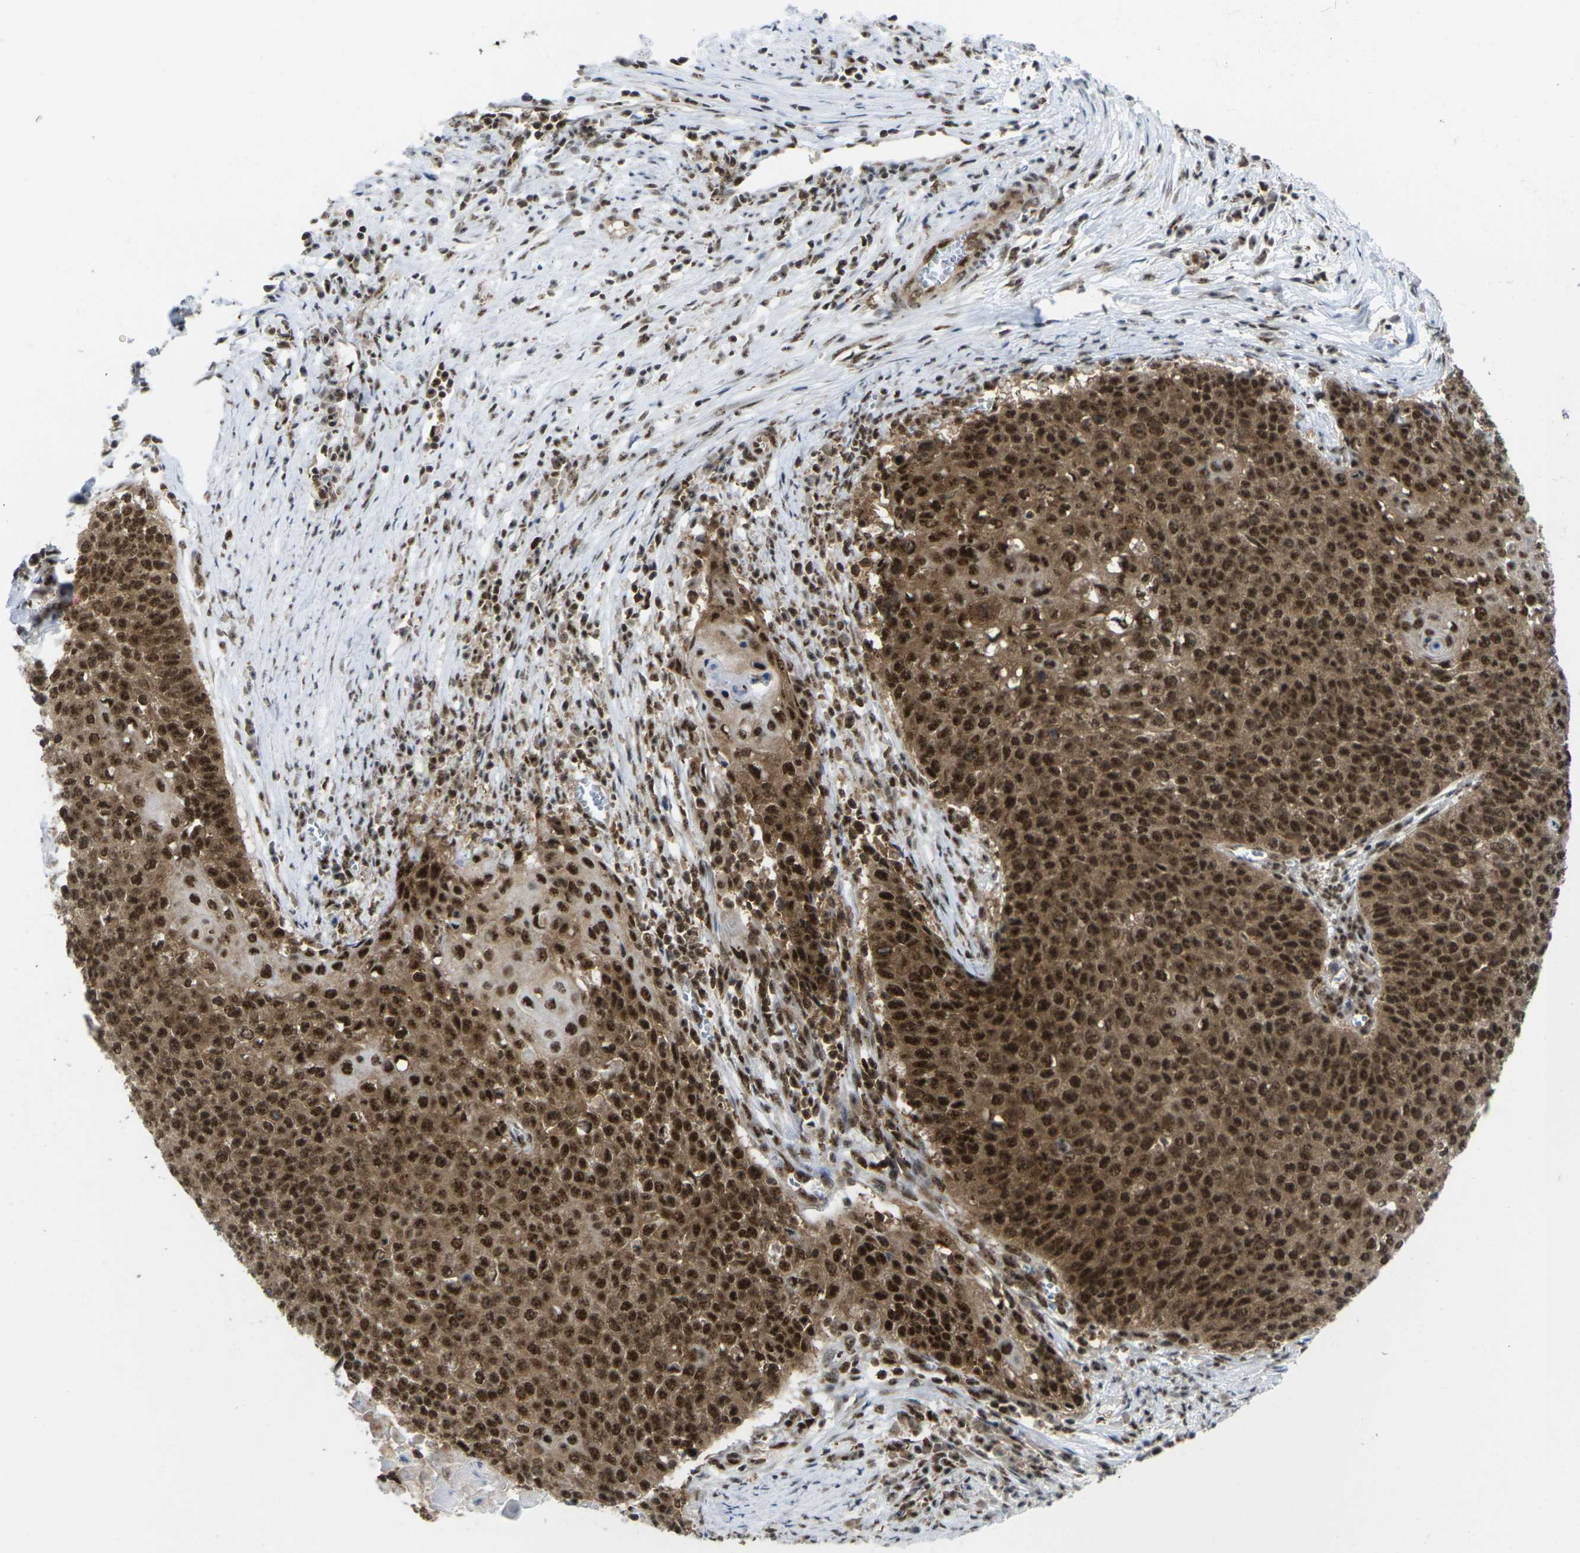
{"staining": {"intensity": "strong", "quantity": ">75%", "location": "cytoplasmic/membranous,nuclear"}, "tissue": "cervical cancer", "cell_type": "Tumor cells", "image_type": "cancer", "snomed": [{"axis": "morphology", "description": "Squamous cell carcinoma, NOS"}, {"axis": "topography", "description": "Cervix"}], "caption": "A high-resolution photomicrograph shows immunohistochemistry staining of cervical cancer (squamous cell carcinoma), which shows strong cytoplasmic/membranous and nuclear positivity in about >75% of tumor cells.", "gene": "MAGOH", "patient": {"sex": "female", "age": 39}}